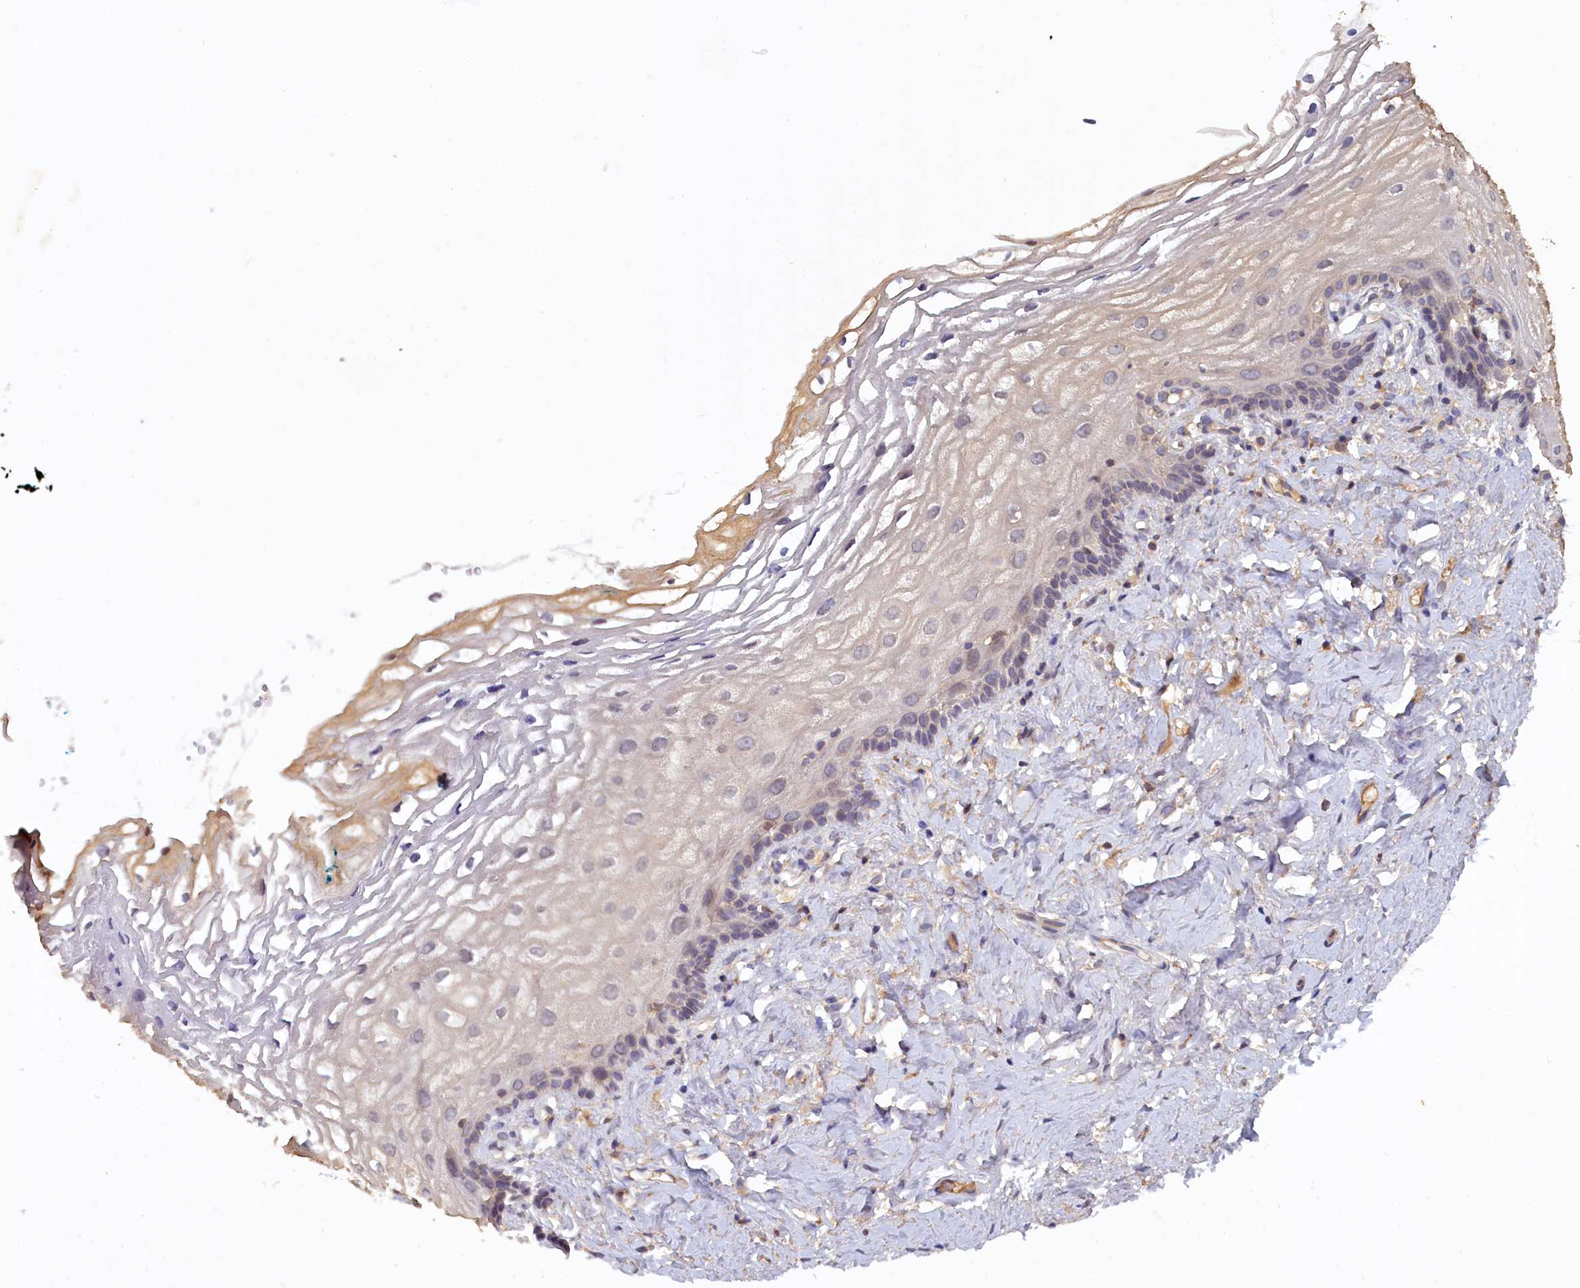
{"staining": {"intensity": "weak", "quantity": "<25%", "location": "cytoplasmic/membranous"}, "tissue": "vagina", "cell_type": "Squamous epithelial cells", "image_type": "normal", "snomed": [{"axis": "morphology", "description": "Normal tissue, NOS"}, {"axis": "morphology", "description": "Adenocarcinoma, NOS"}, {"axis": "topography", "description": "Rectum"}, {"axis": "topography", "description": "Vagina"}], "caption": "Image shows no protein positivity in squamous epithelial cells of benign vagina.", "gene": "CELF5", "patient": {"sex": "female", "age": 71}}